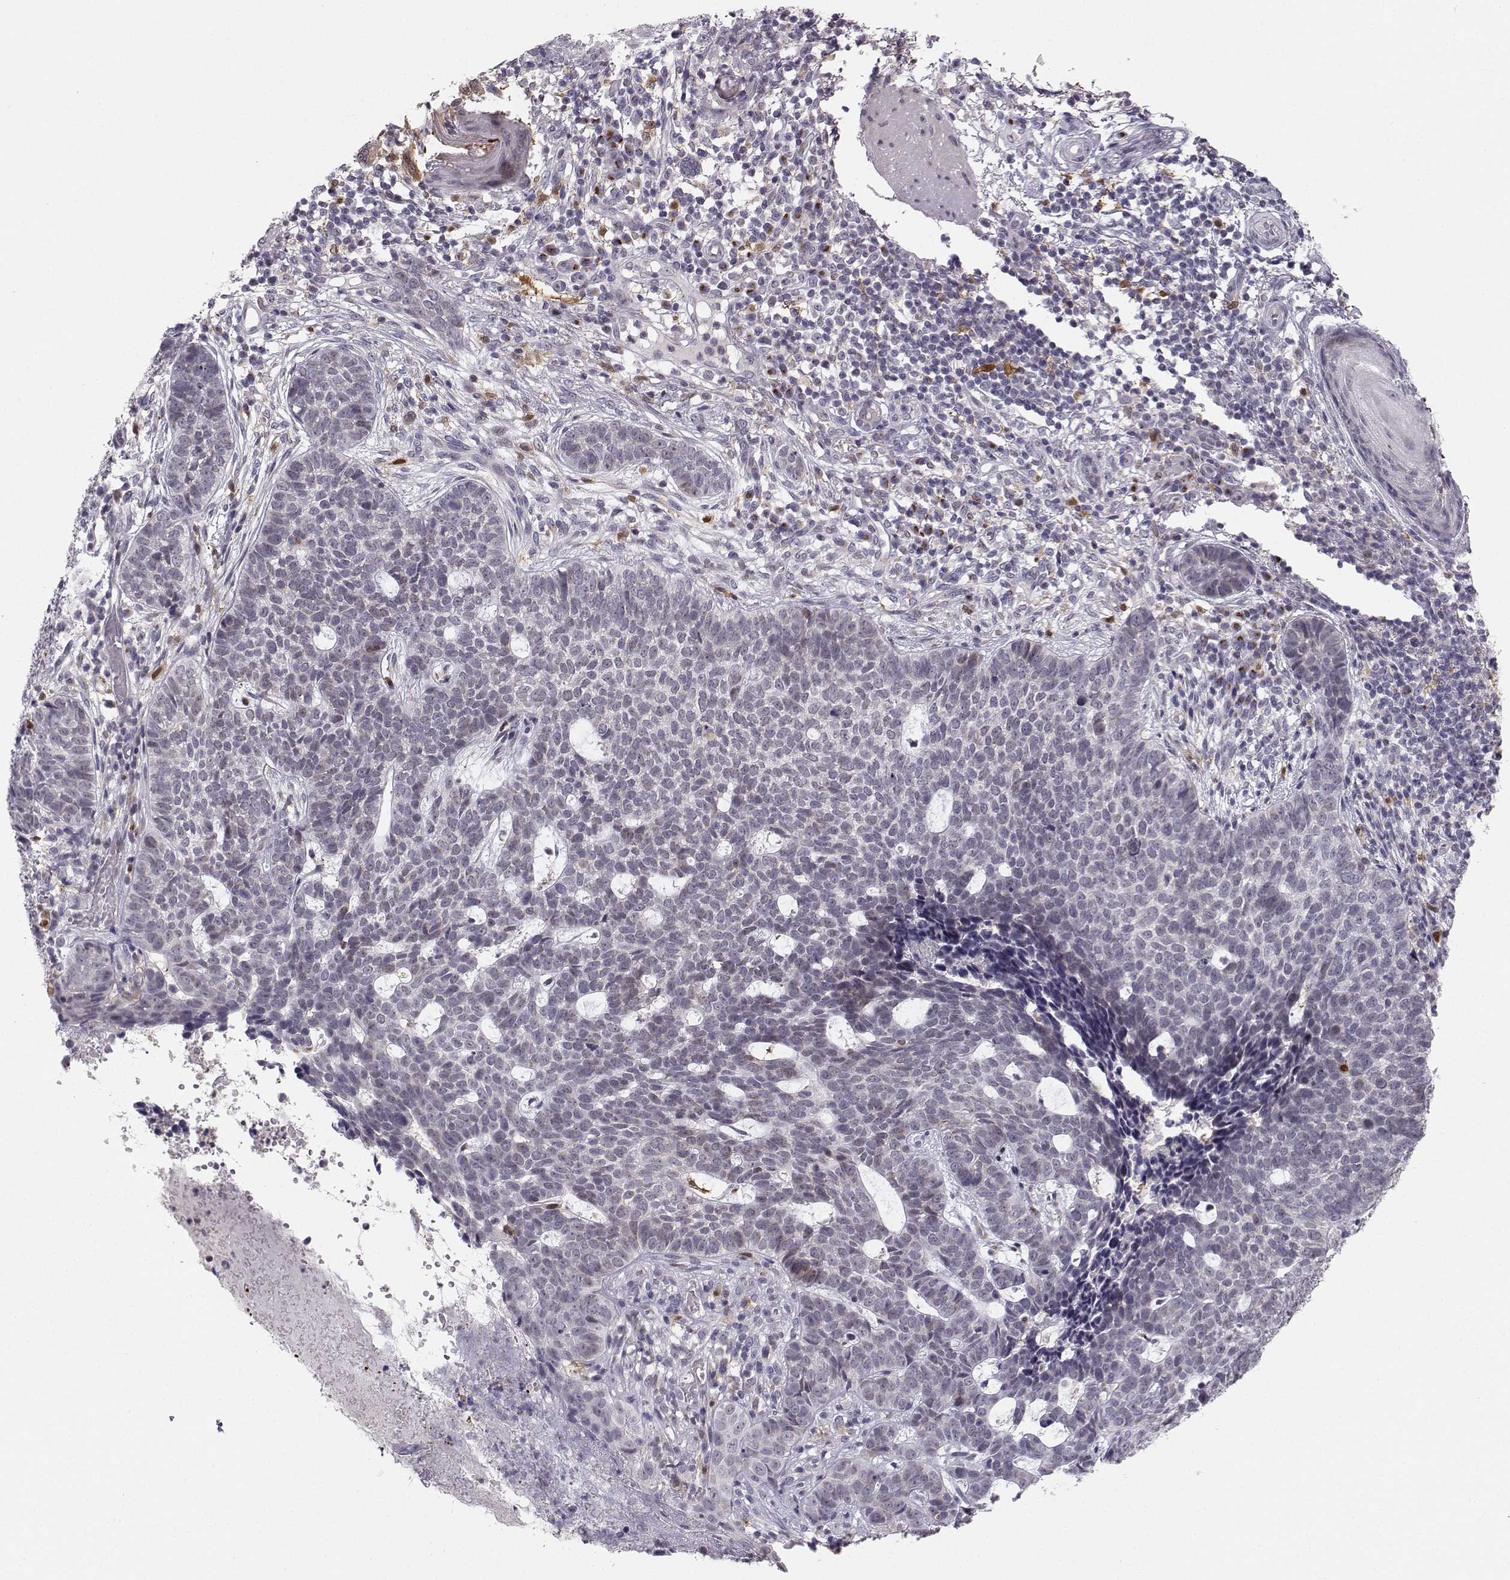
{"staining": {"intensity": "negative", "quantity": "none", "location": "none"}, "tissue": "skin cancer", "cell_type": "Tumor cells", "image_type": "cancer", "snomed": [{"axis": "morphology", "description": "Basal cell carcinoma"}, {"axis": "topography", "description": "Skin"}], "caption": "High magnification brightfield microscopy of skin cancer (basal cell carcinoma) stained with DAB (3,3'-diaminobenzidine) (brown) and counterstained with hematoxylin (blue): tumor cells show no significant expression.", "gene": "HTR7", "patient": {"sex": "female", "age": 69}}